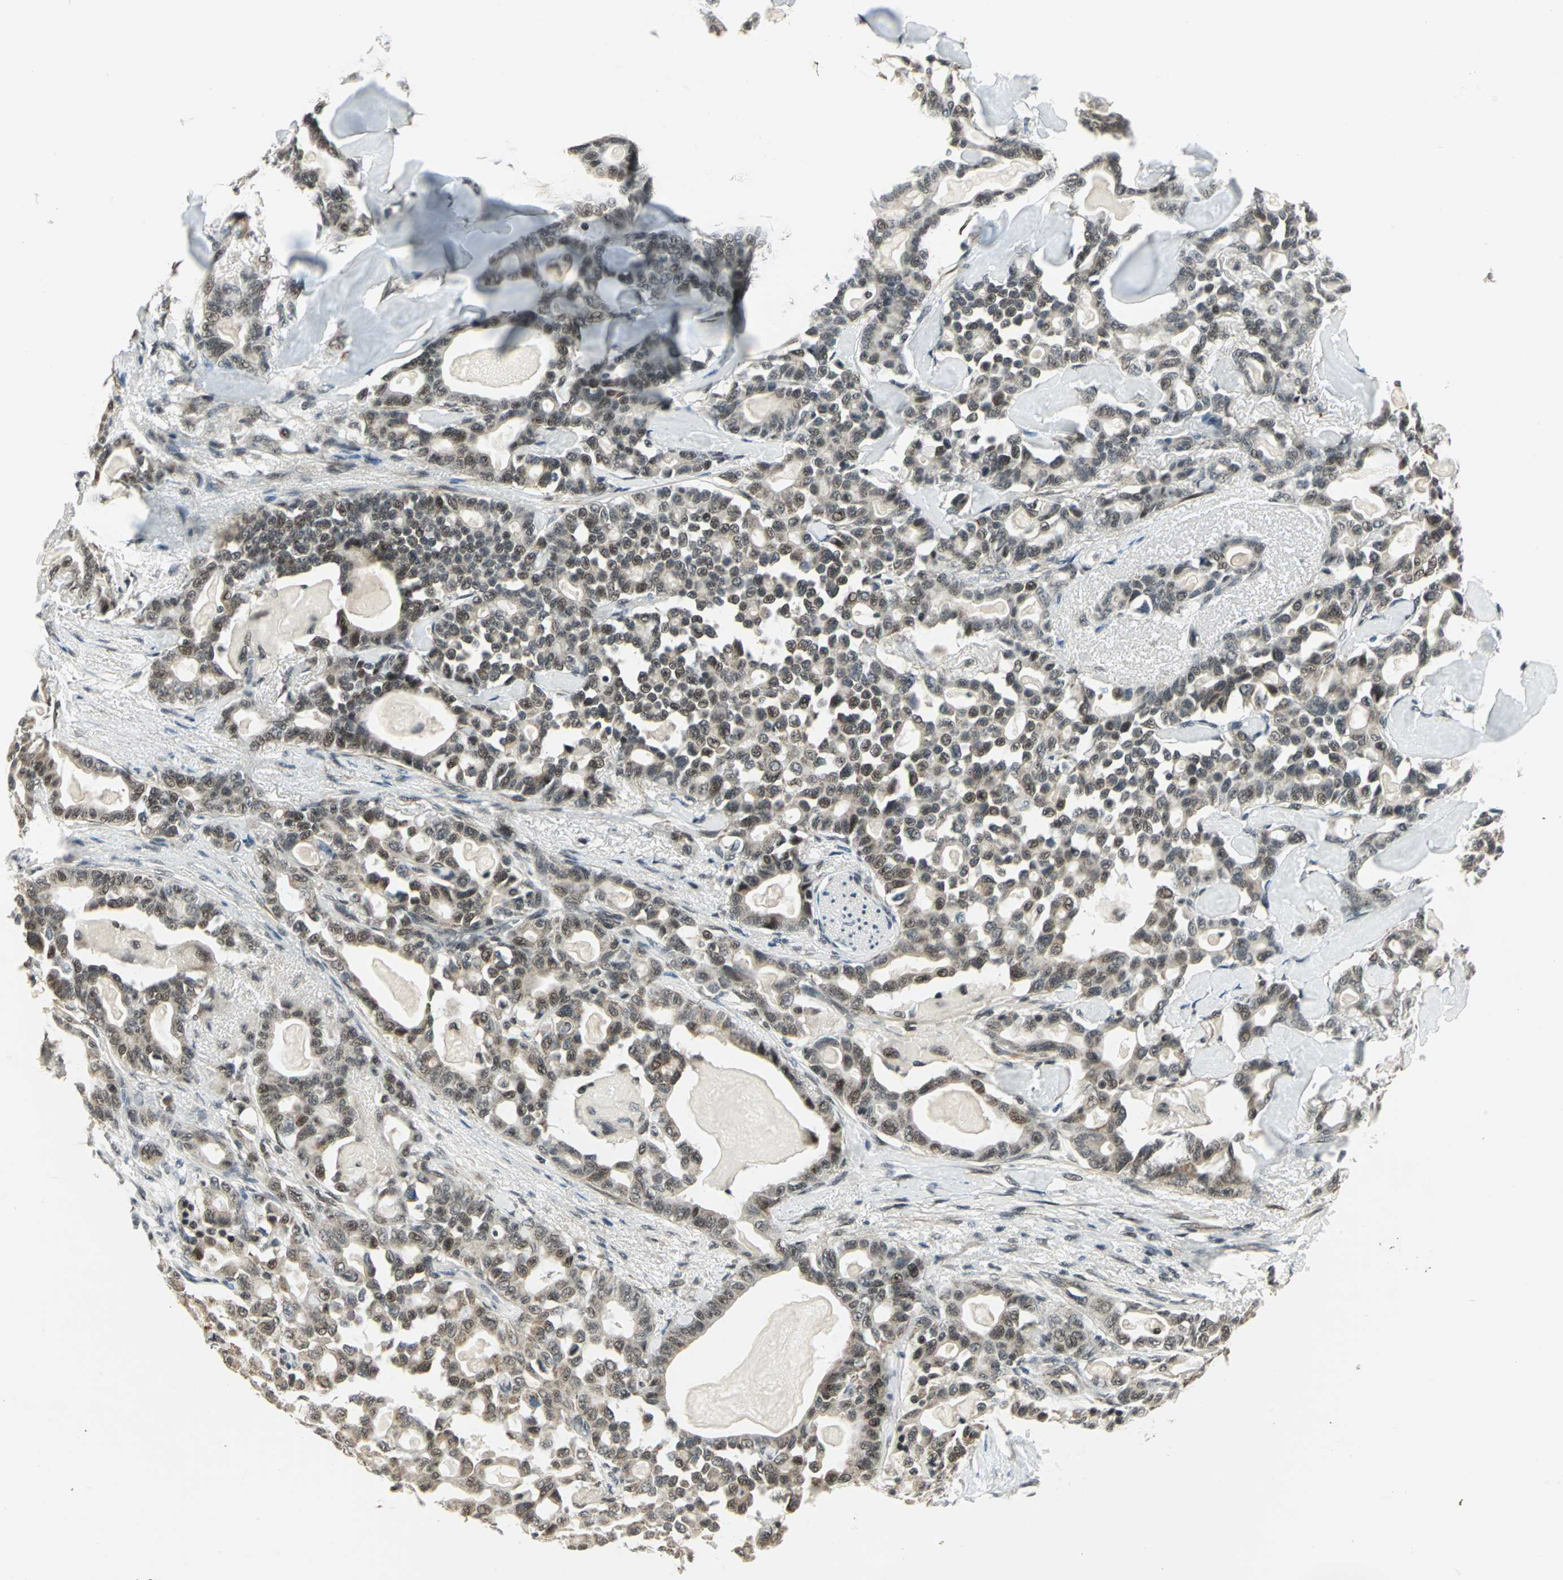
{"staining": {"intensity": "weak", "quantity": ">75%", "location": "cytoplasmic/membranous,nuclear"}, "tissue": "pancreatic cancer", "cell_type": "Tumor cells", "image_type": "cancer", "snomed": [{"axis": "morphology", "description": "Adenocarcinoma, NOS"}, {"axis": "topography", "description": "Pancreas"}], "caption": "Immunohistochemical staining of pancreatic cancer (adenocarcinoma) exhibits low levels of weak cytoplasmic/membranous and nuclear protein expression in approximately >75% of tumor cells.", "gene": "MTA1", "patient": {"sex": "male", "age": 63}}